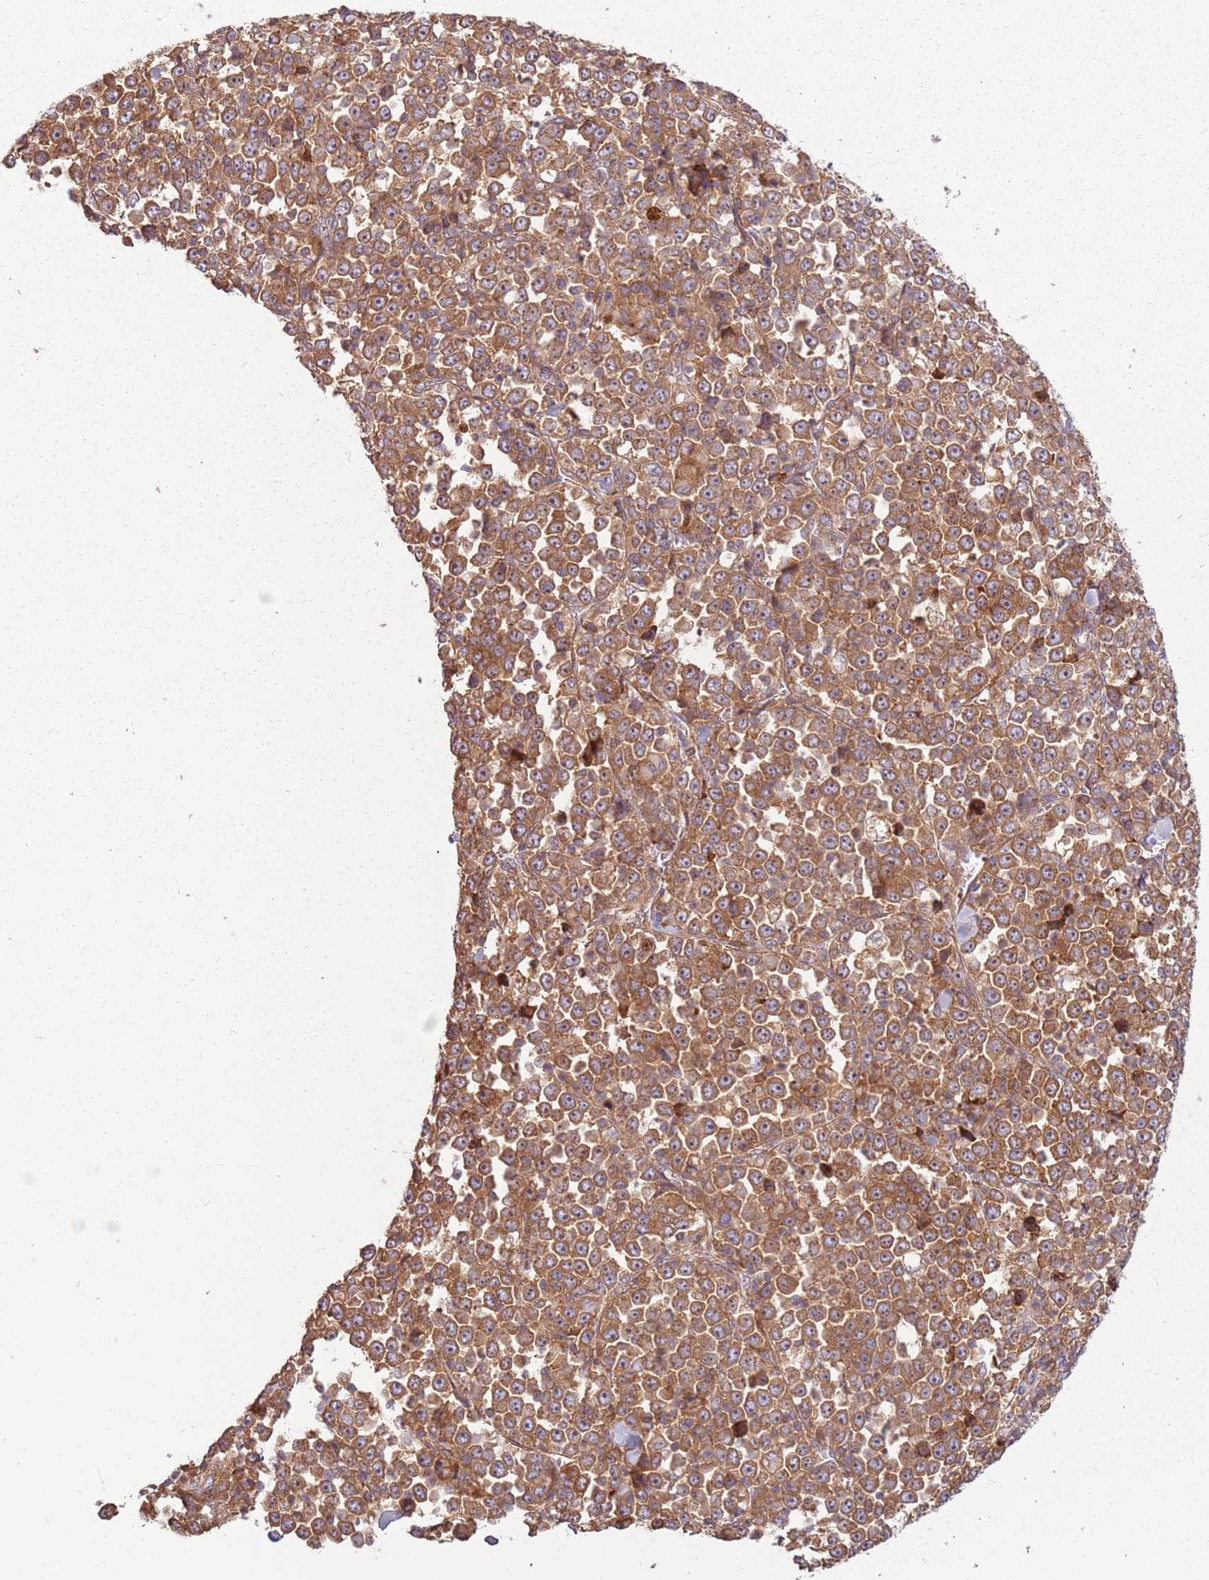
{"staining": {"intensity": "moderate", "quantity": ">75%", "location": "cytoplasmic/membranous"}, "tissue": "stomach cancer", "cell_type": "Tumor cells", "image_type": "cancer", "snomed": [{"axis": "morphology", "description": "Normal tissue, NOS"}, {"axis": "morphology", "description": "Adenocarcinoma, NOS"}, {"axis": "topography", "description": "Stomach, upper"}, {"axis": "topography", "description": "Stomach"}], "caption": "Protein staining exhibits moderate cytoplasmic/membranous expression in about >75% of tumor cells in stomach cancer (adenocarcinoma).", "gene": "RPL21", "patient": {"sex": "male", "age": 59}}